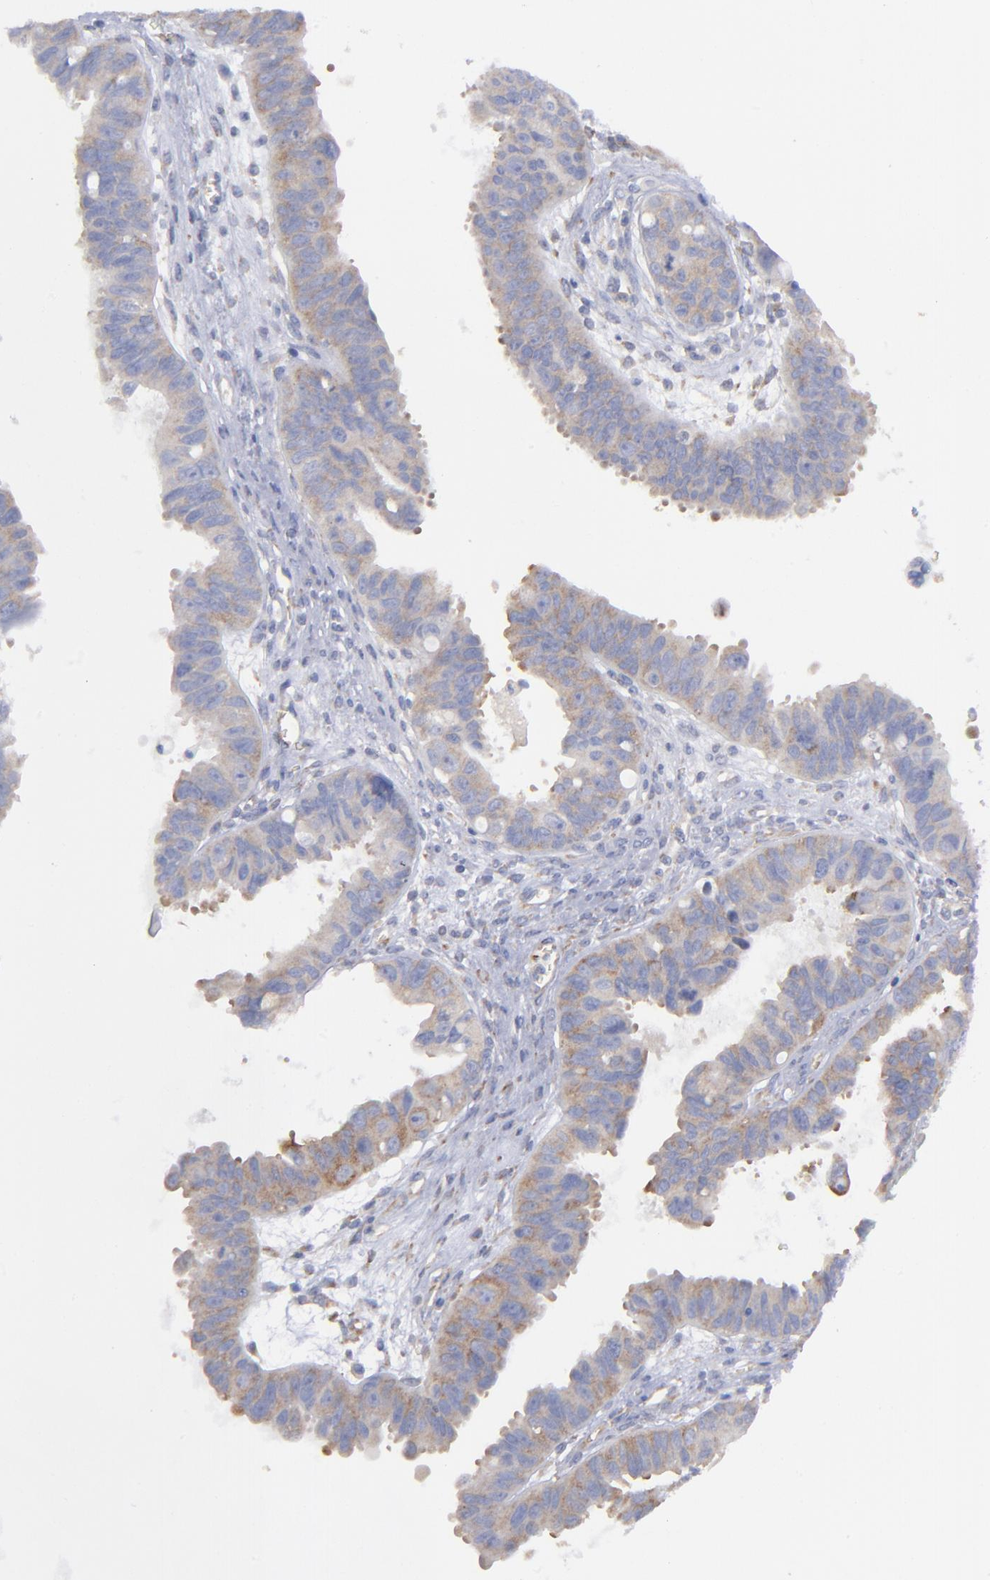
{"staining": {"intensity": "weak", "quantity": ">75%", "location": "cytoplasmic/membranous"}, "tissue": "ovarian cancer", "cell_type": "Tumor cells", "image_type": "cancer", "snomed": [{"axis": "morphology", "description": "Carcinoma, endometroid"}, {"axis": "topography", "description": "Ovary"}], "caption": "Immunohistochemical staining of human endometroid carcinoma (ovarian) demonstrates weak cytoplasmic/membranous protein staining in approximately >75% of tumor cells.", "gene": "EIF2AK2", "patient": {"sex": "female", "age": 85}}